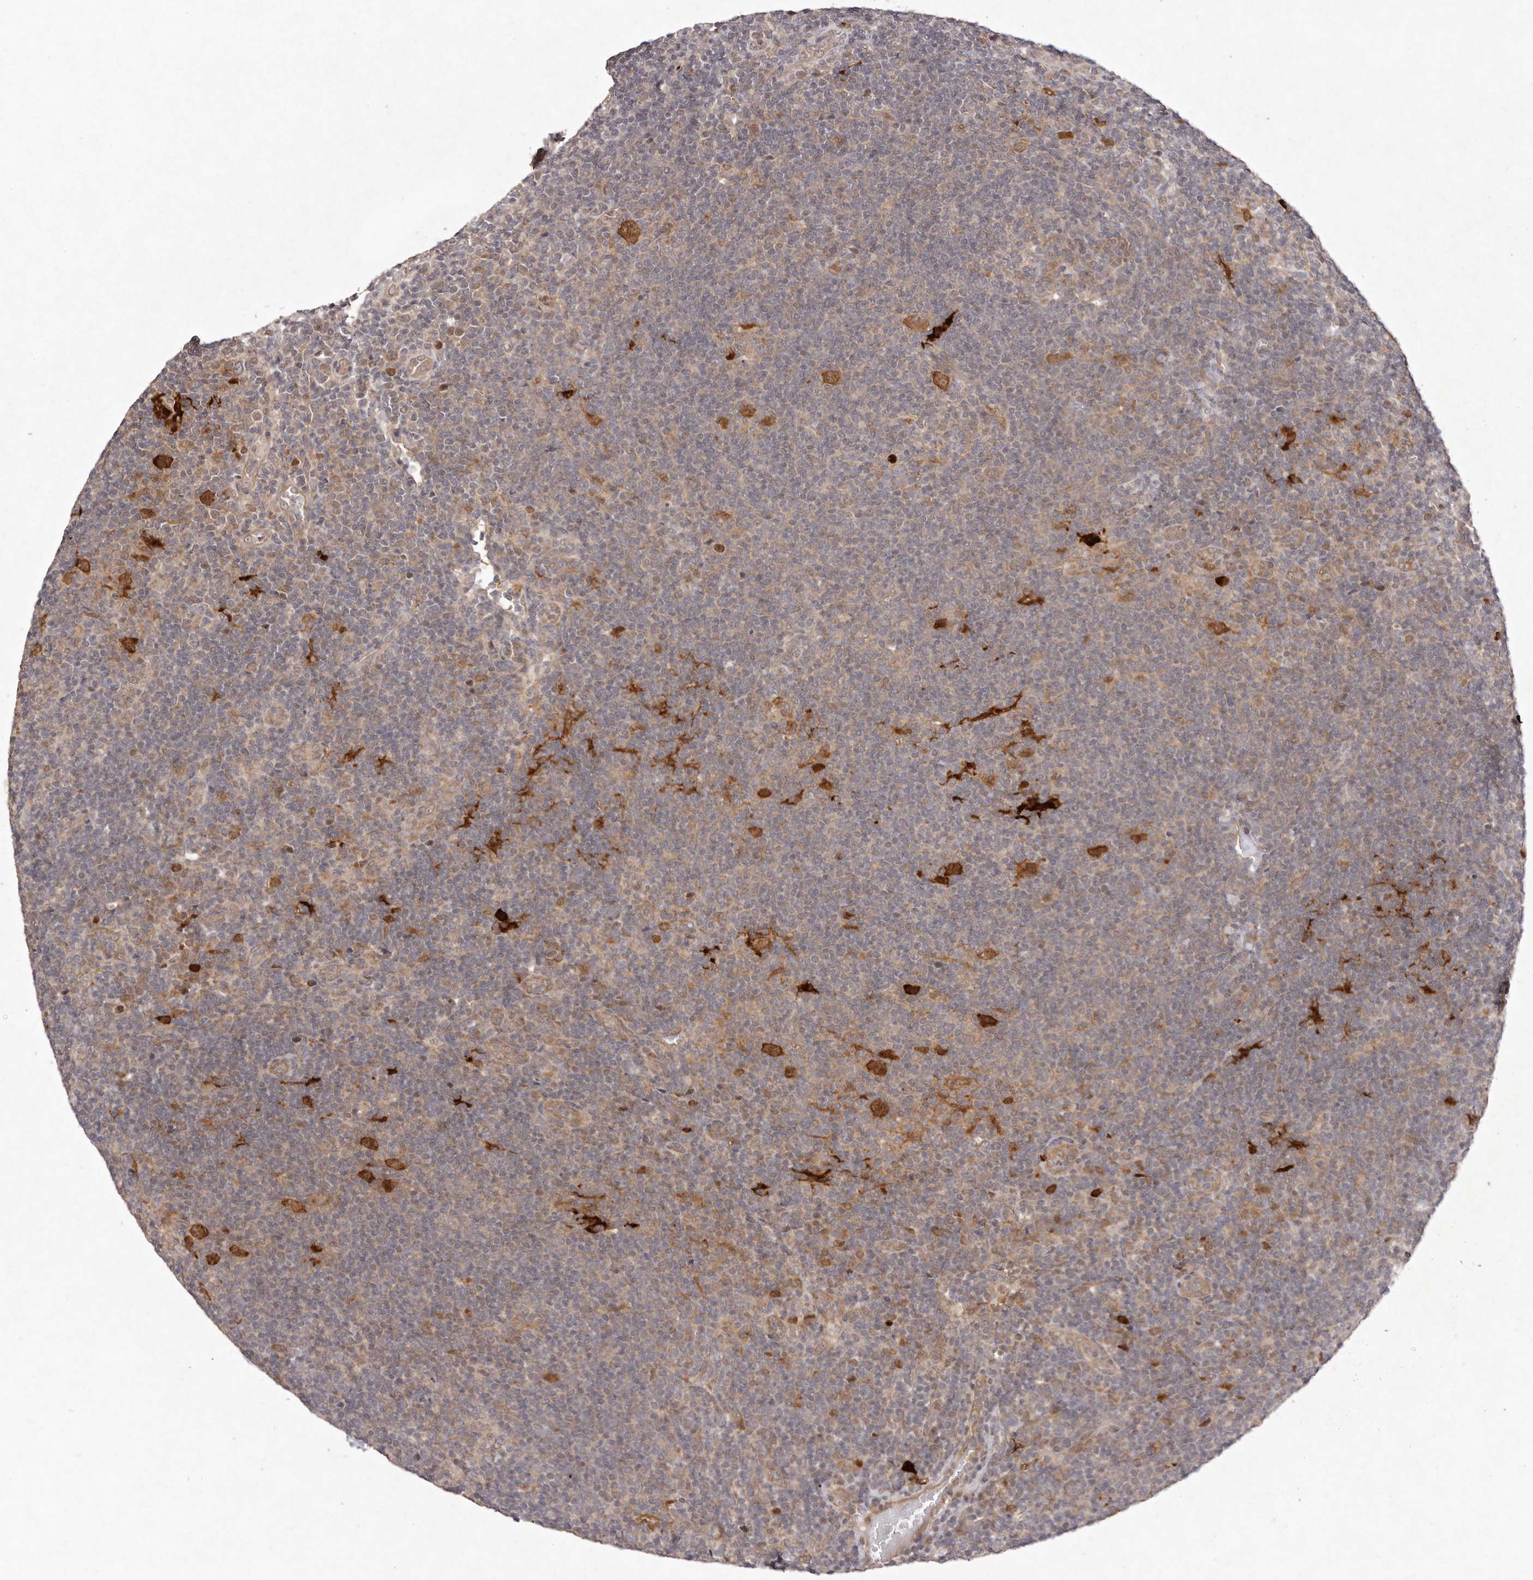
{"staining": {"intensity": "strong", "quantity": ">75%", "location": "cytoplasmic/membranous"}, "tissue": "lymphoma", "cell_type": "Tumor cells", "image_type": "cancer", "snomed": [{"axis": "morphology", "description": "Hodgkin's disease, NOS"}, {"axis": "topography", "description": "Lymph node"}], "caption": "Immunohistochemistry of human lymphoma demonstrates high levels of strong cytoplasmic/membranous positivity in approximately >75% of tumor cells.", "gene": "BUD31", "patient": {"sex": "female", "age": 57}}